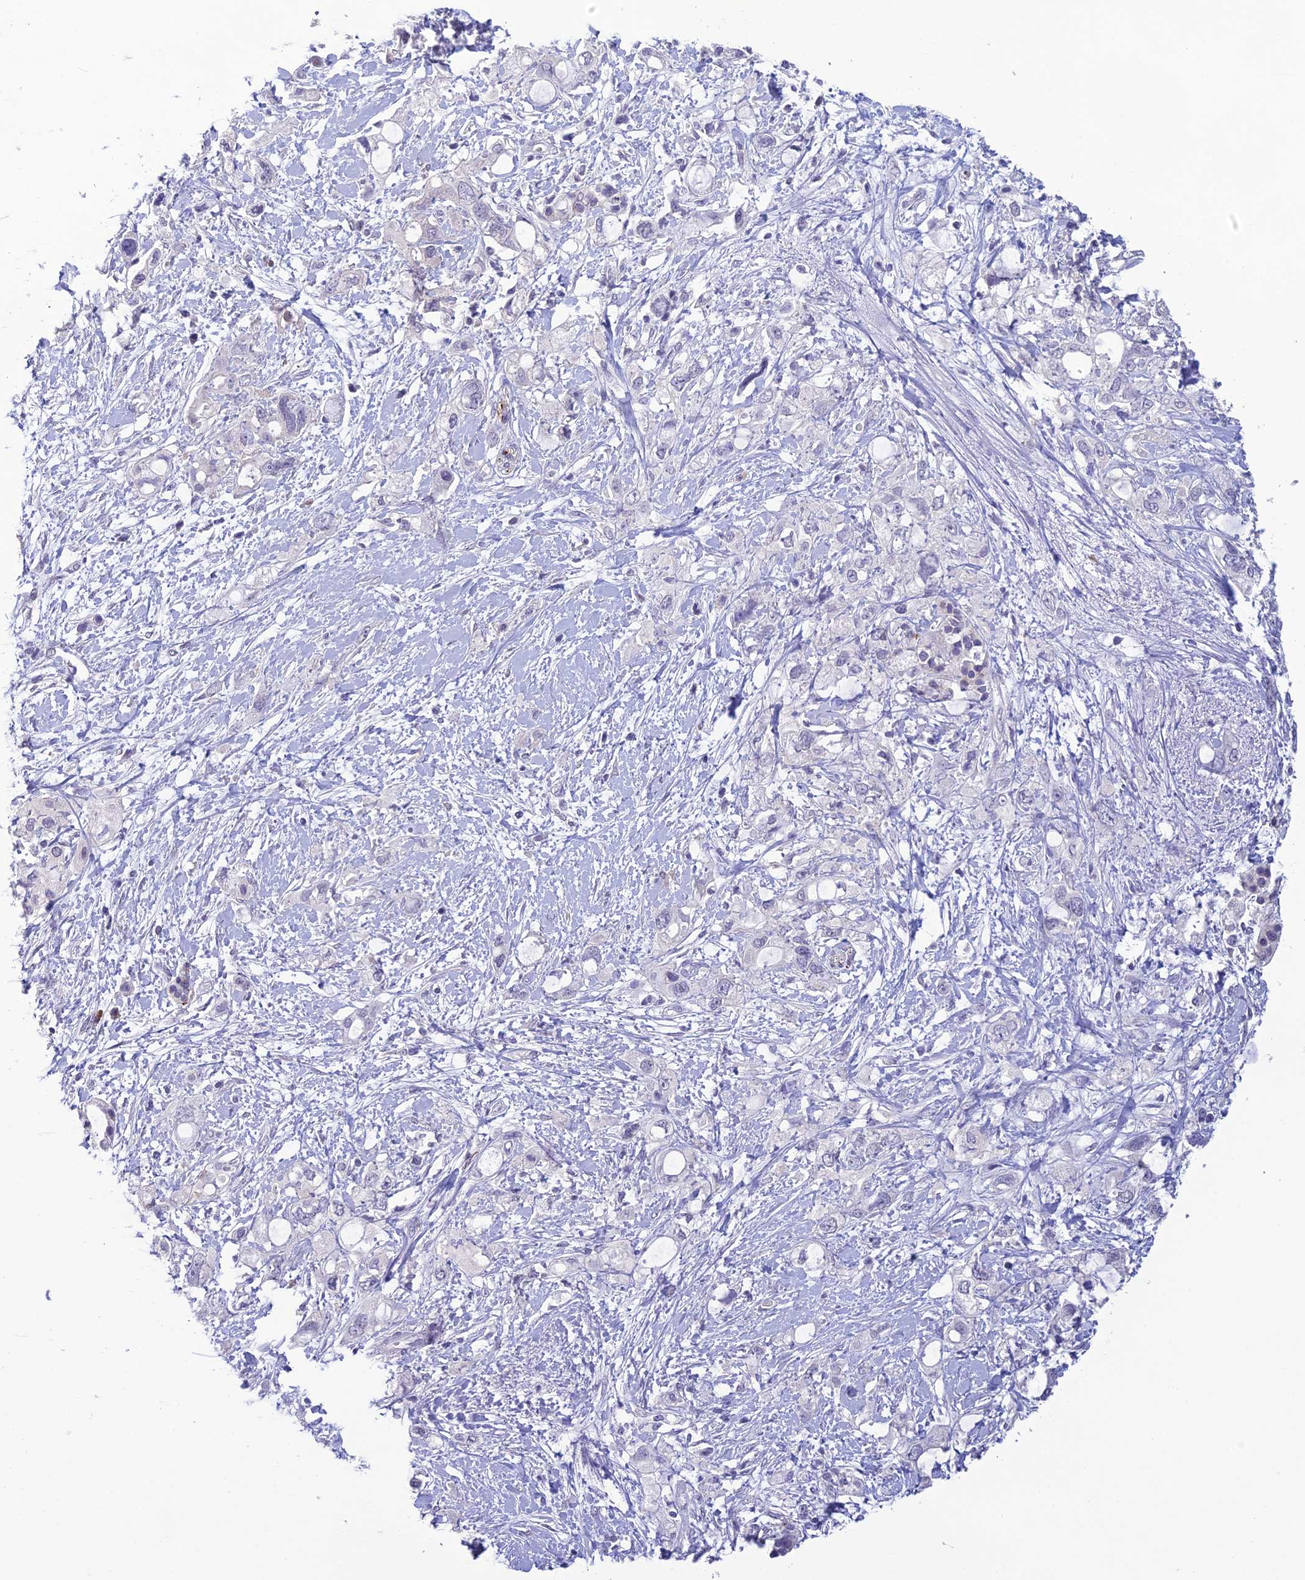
{"staining": {"intensity": "negative", "quantity": "none", "location": "none"}, "tissue": "pancreatic cancer", "cell_type": "Tumor cells", "image_type": "cancer", "snomed": [{"axis": "morphology", "description": "Adenocarcinoma, NOS"}, {"axis": "topography", "description": "Pancreas"}], "caption": "An image of pancreatic cancer stained for a protein reveals no brown staining in tumor cells. (DAB (3,3'-diaminobenzidine) immunohistochemistry (IHC), high magnification).", "gene": "TMEM134", "patient": {"sex": "female", "age": 56}}